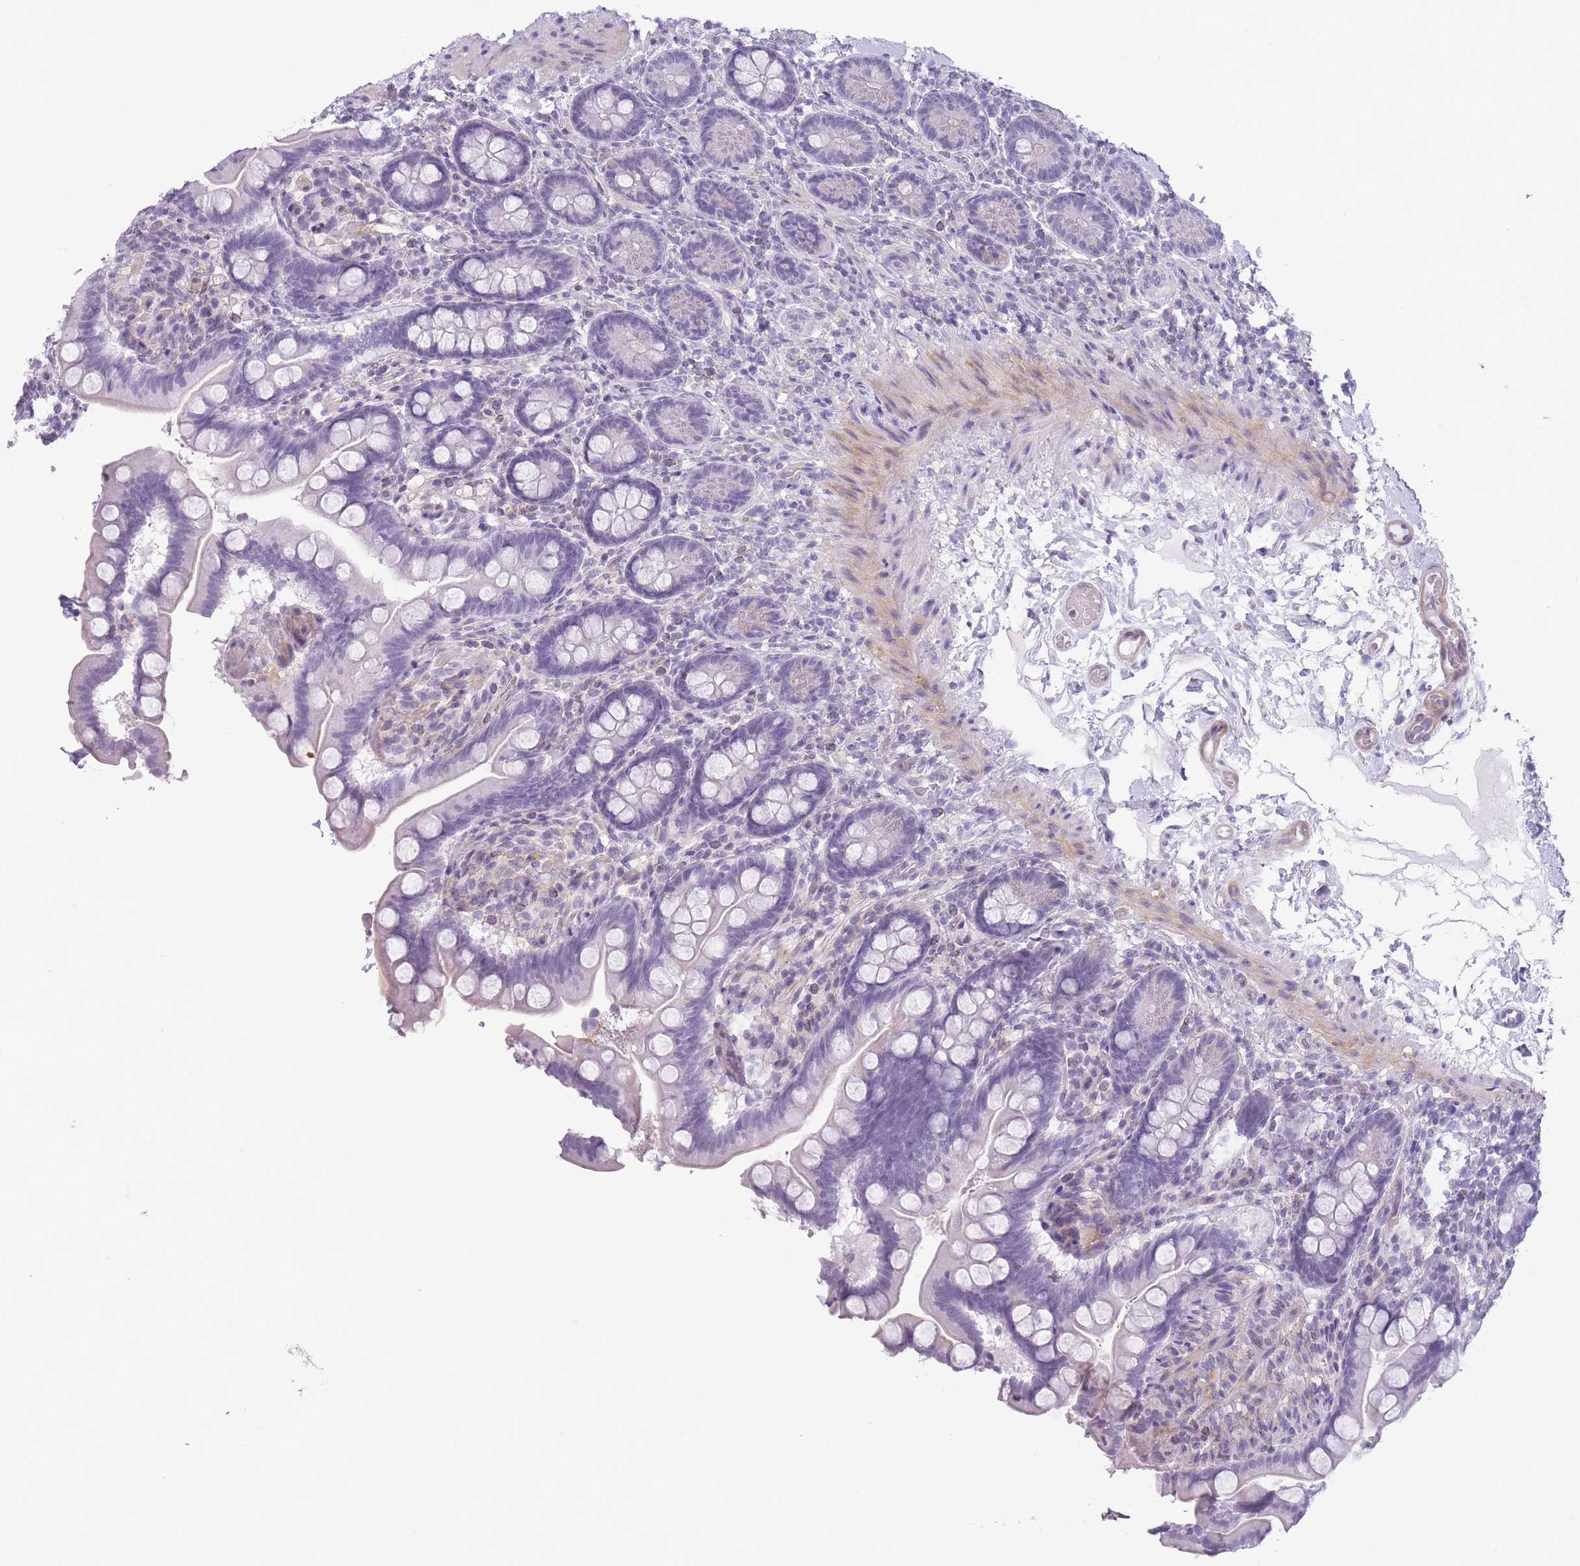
{"staining": {"intensity": "negative", "quantity": "none", "location": "none"}, "tissue": "small intestine", "cell_type": "Glandular cells", "image_type": "normal", "snomed": [{"axis": "morphology", "description": "Normal tissue, NOS"}, {"axis": "topography", "description": "Small intestine"}], "caption": "Protein analysis of normal small intestine shows no significant staining in glandular cells. Brightfield microscopy of IHC stained with DAB (brown) and hematoxylin (blue), captured at high magnification.", "gene": "GGT1", "patient": {"sex": "female", "age": 64}}